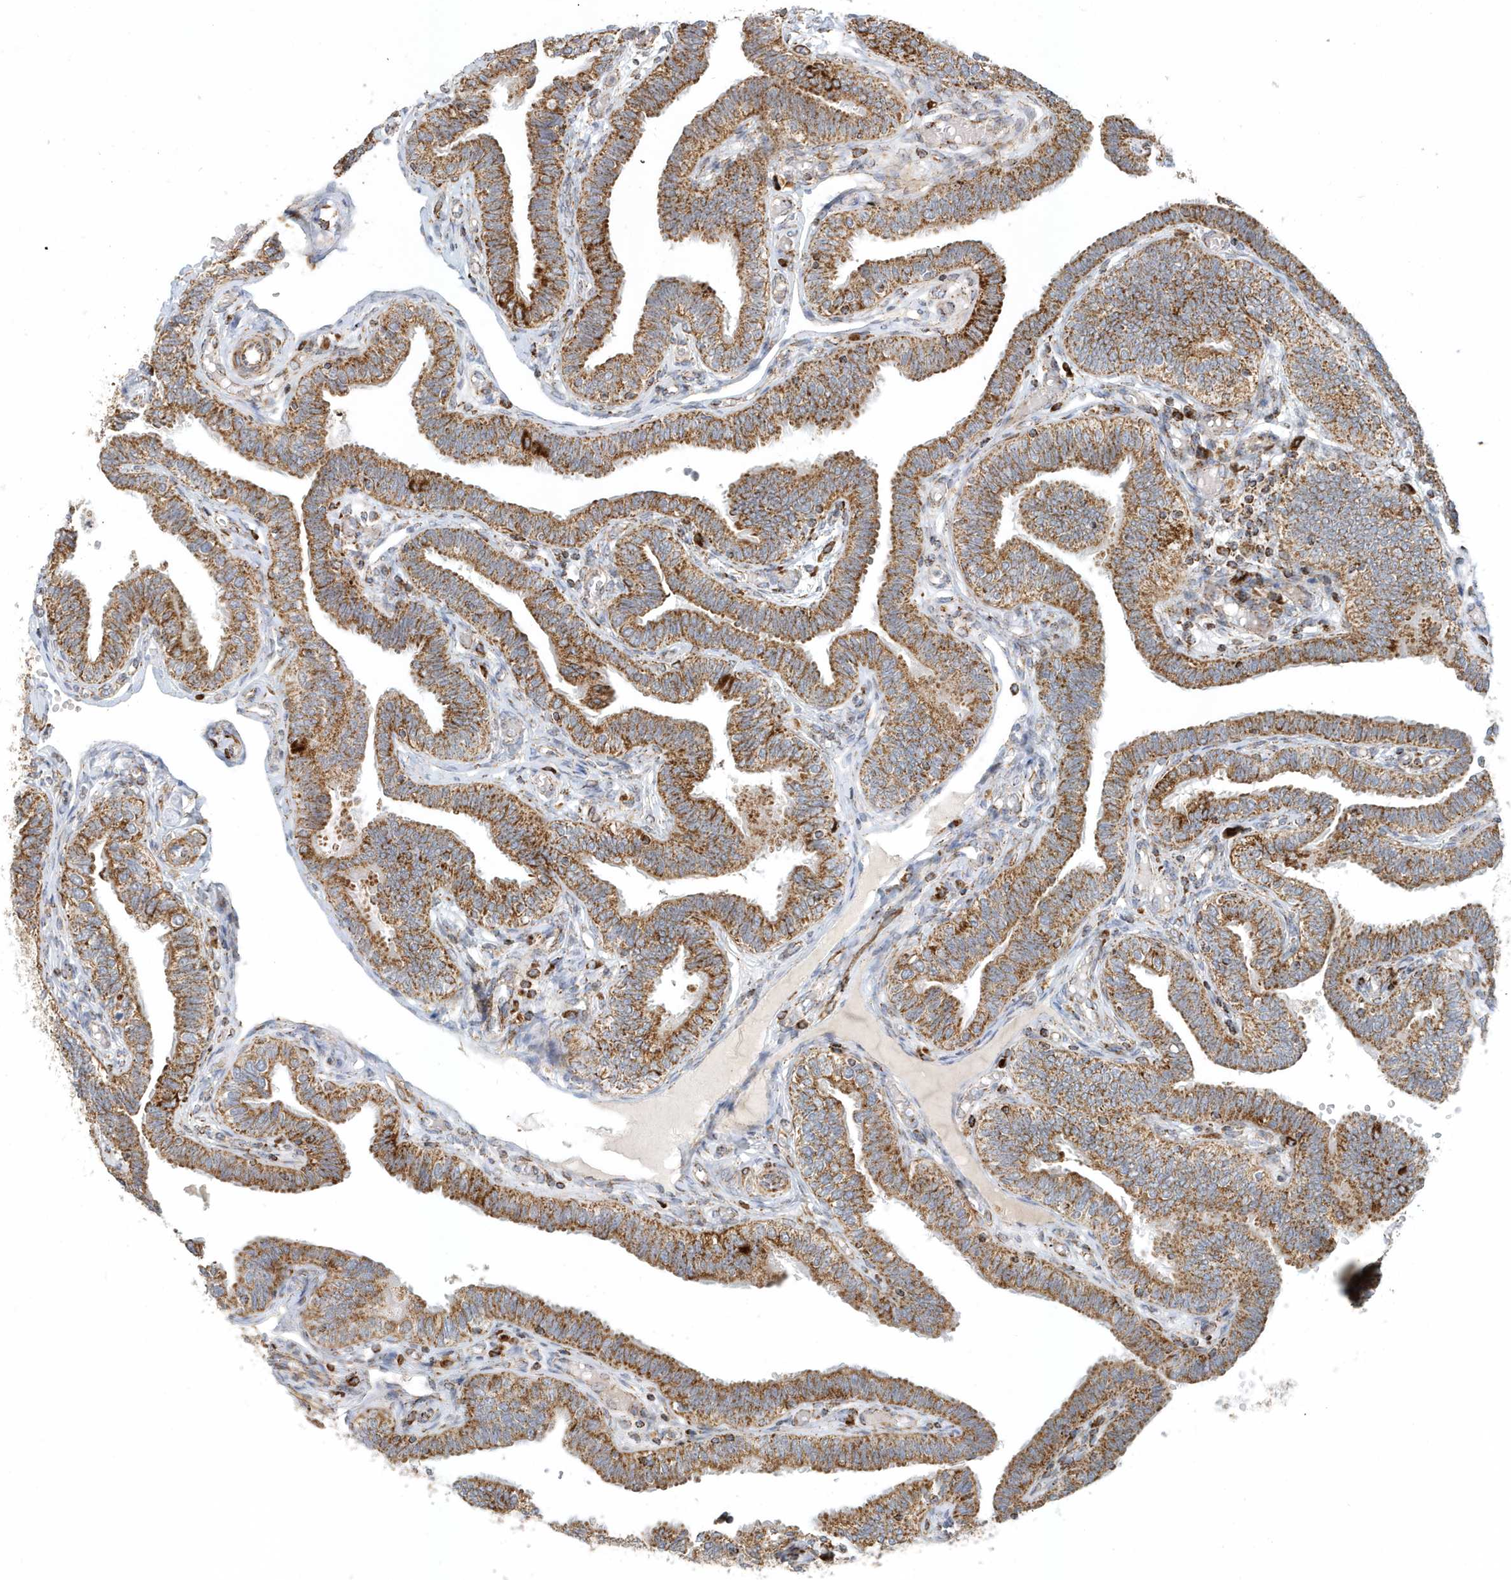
{"staining": {"intensity": "moderate", "quantity": ">75%", "location": "cytoplasmic/membranous"}, "tissue": "fallopian tube", "cell_type": "Glandular cells", "image_type": "normal", "snomed": [{"axis": "morphology", "description": "Normal tissue, NOS"}, {"axis": "topography", "description": "Fallopian tube"}], "caption": "Immunohistochemistry (IHC) of benign fallopian tube exhibits medium levels of moderate cytoplasmic/membranous expression in approximately >75% of glandular cells.", "gene": "MAN1A1", "patient": {"sex": "female", "age": 39}}